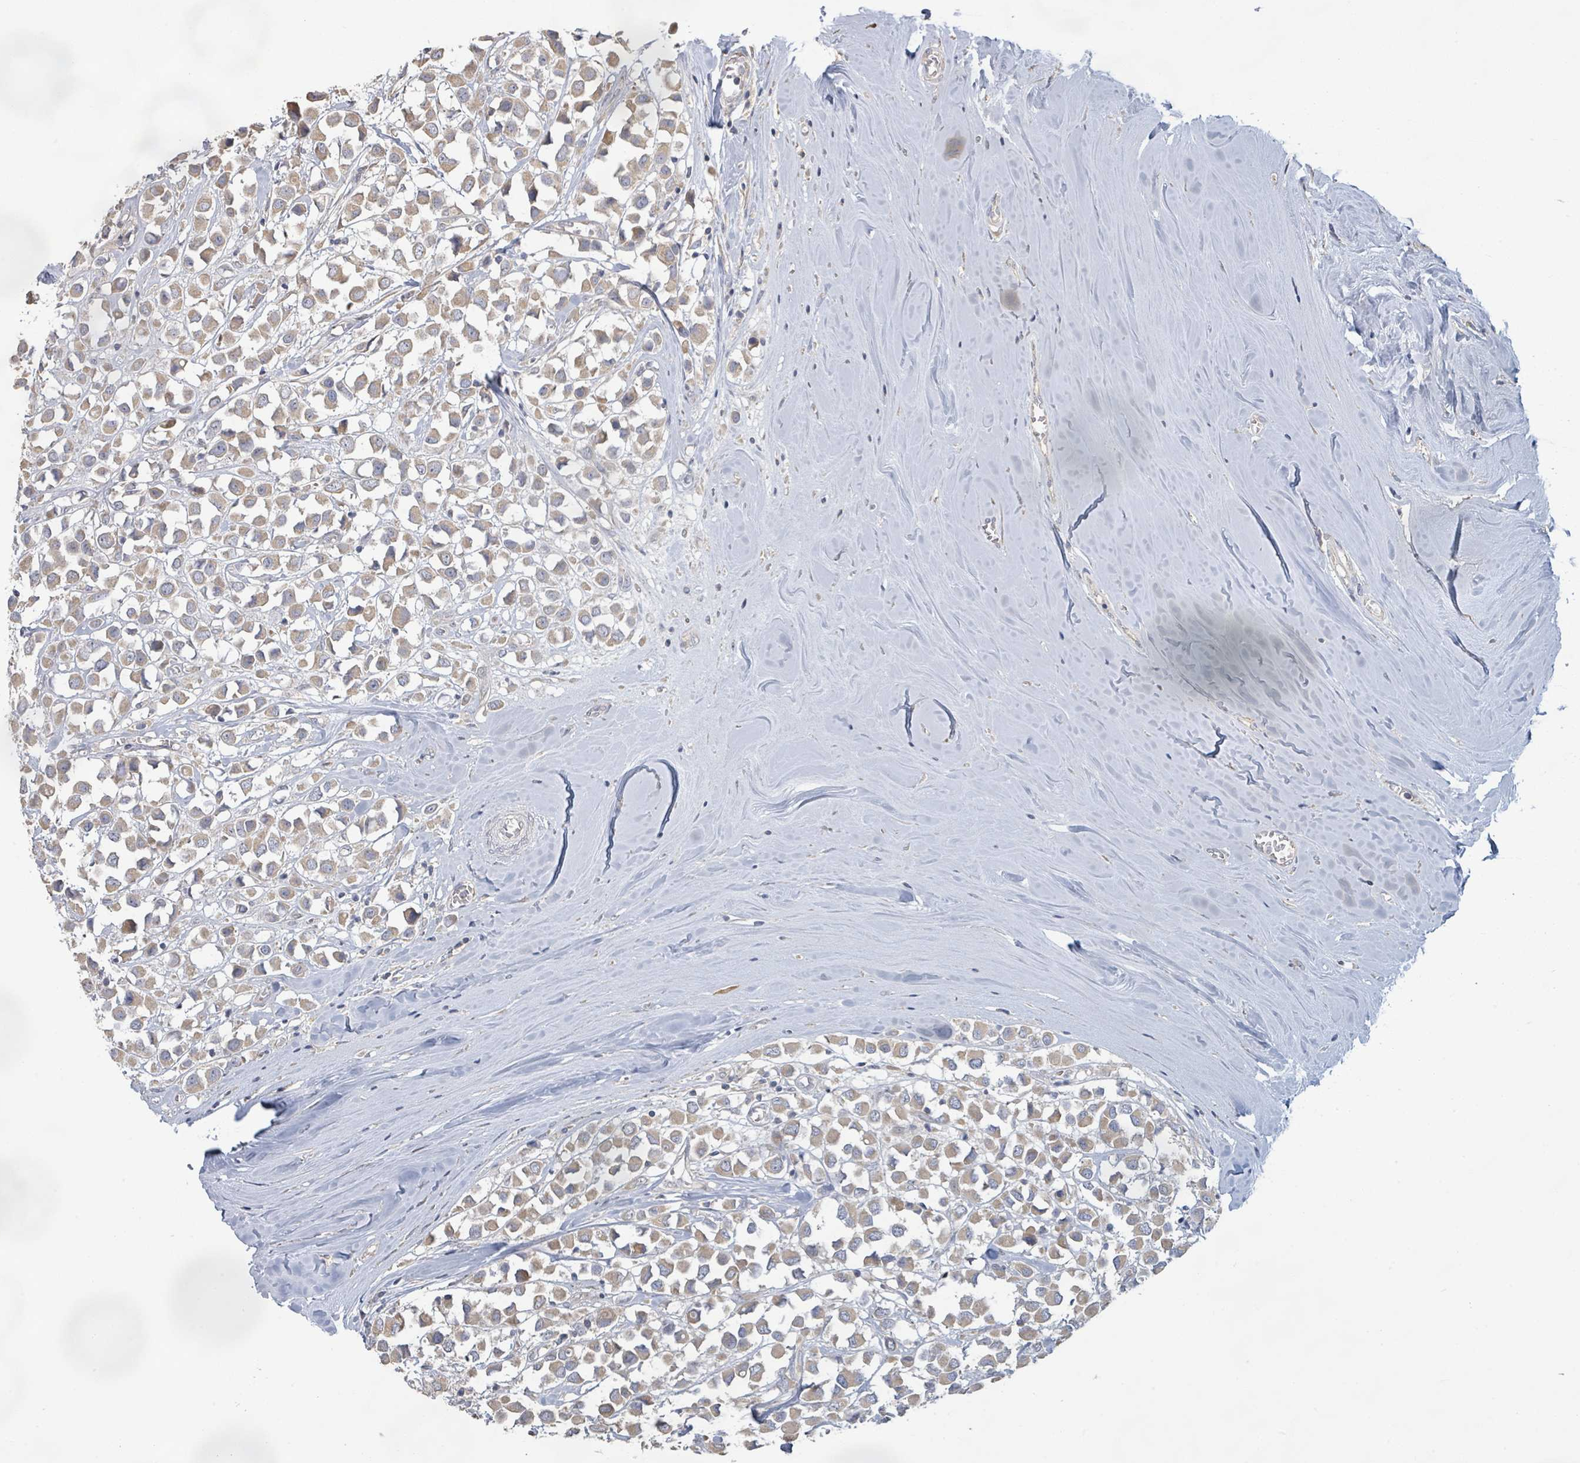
{"staining": {"intensity": "moderate", "quantity": ">75%", "location": "cytoplasmic/membranous"}, "tissue": "breast cancer", "cell_type": "Tumor cells", "image_type": "cancer", "snomed": [{"axis": "morphology", "description": "Duct carcinoma"}, {"axis": "topography", "description": "Breast"}], "caption": "Breast cancer was stained to show a protein in brown. There is medium levels of moderate cytoplasmic/membranous positivity in about >75% of tumor cells.", "gene": "KCNS2", "patient": {"sex": "female", "age": 61}}